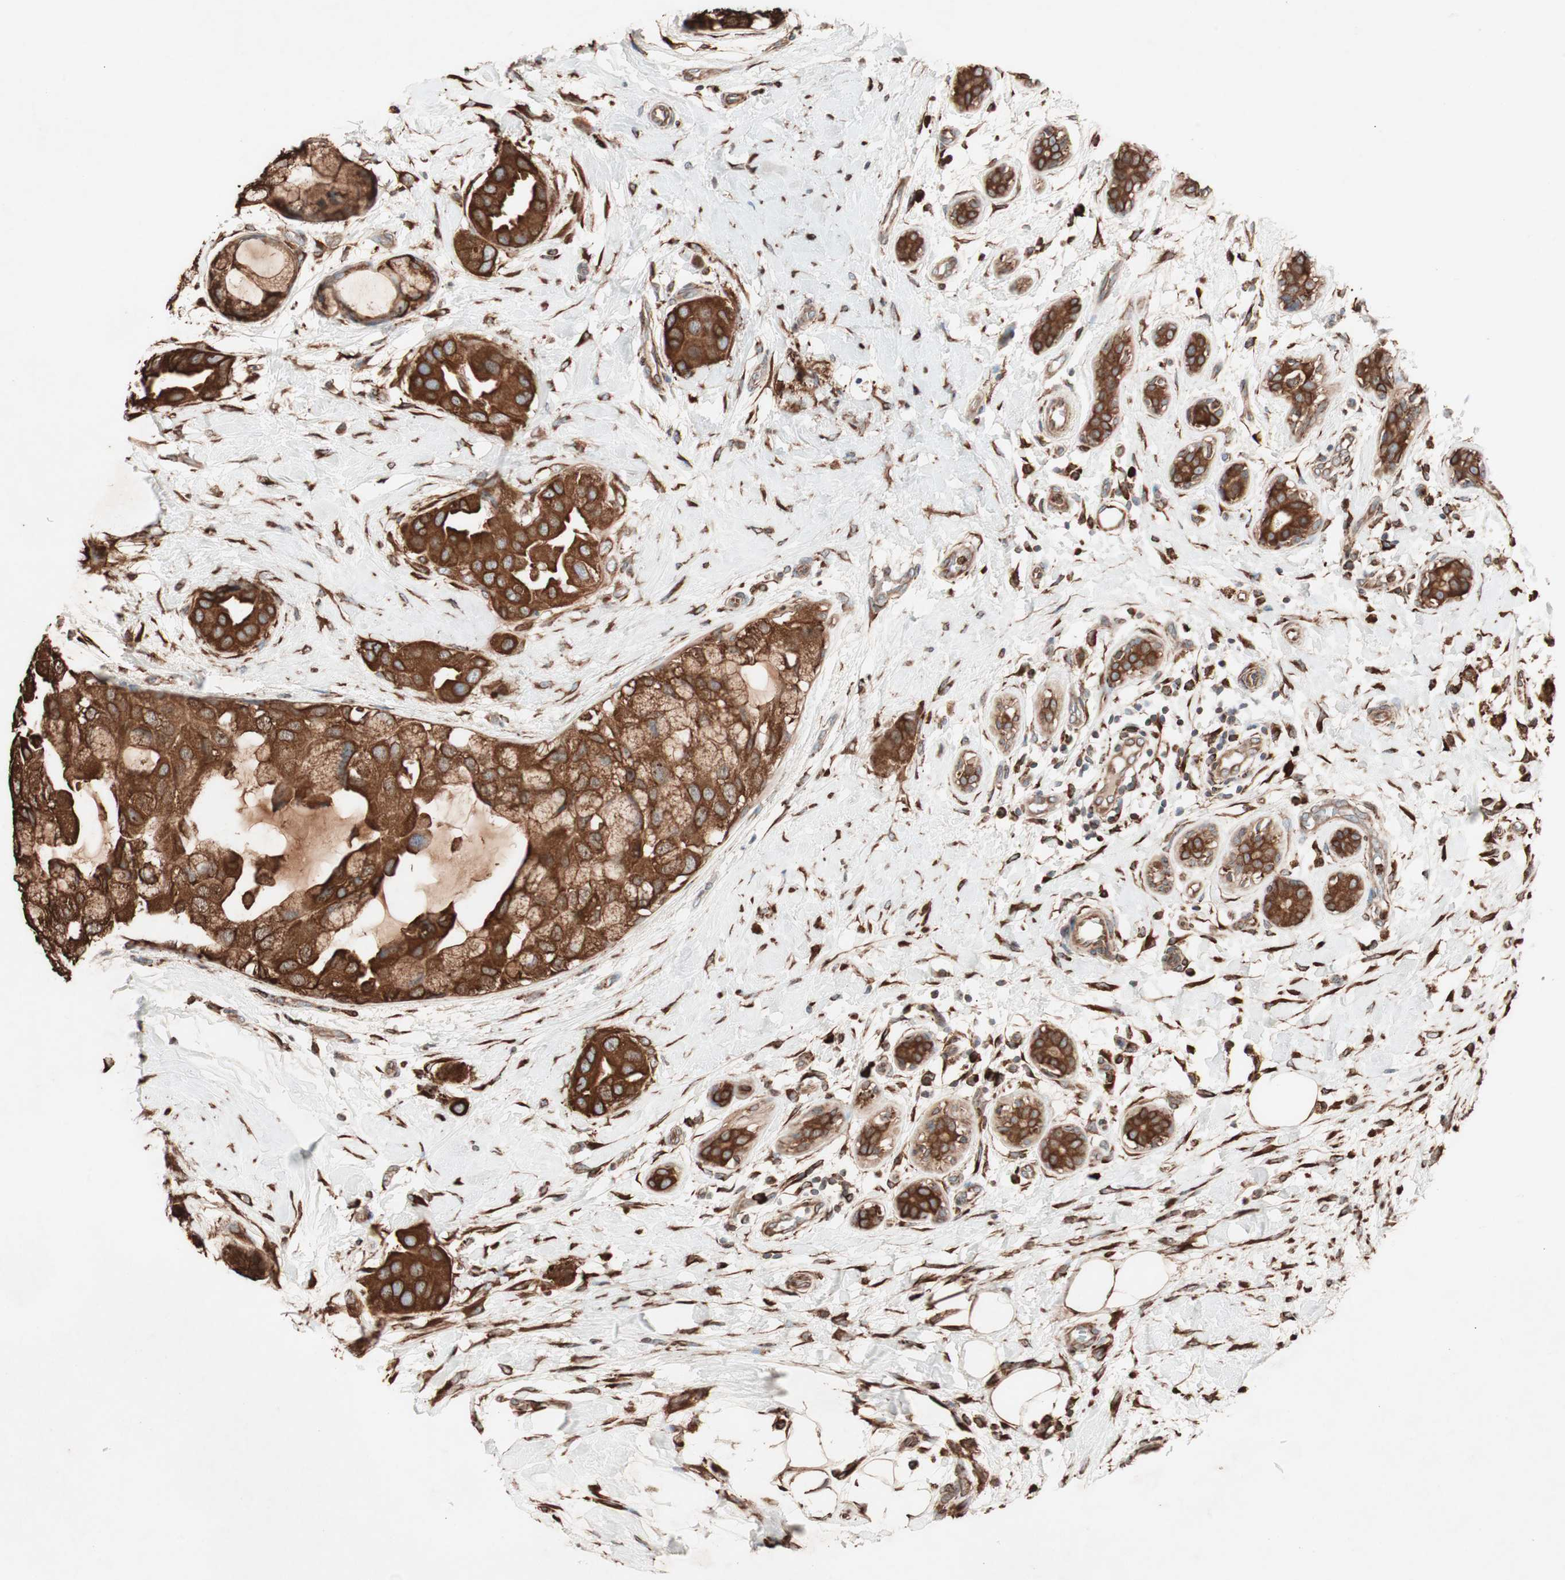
{"staining": {"intensity": "strong", "quantity": ">75%", "location": "cytoplasmic/membranous"}, "tissue": "breast cancer", "cell_type": "Tumor cells", "image_type": "cancer", "snomed": [{"axis": "morphology", "description": "Duct carcinoma"}, {"axis": "topography", "description": "Breast"}], "caption": "High-magnification brightfield microscopy of breast cancer stained with DAB (3,3'-diaminobenzidine) (brown) and counterstained with hematoxylin (blue). tumor cells exhibit strong cytoplasmic/membranous staining is present in about>75% of cells. The staining is performed using DAB (3,3'-diaminobenzidine) brown chromogen to label protein expression. The nuclei are counter-stained blue using hematoxylin.", "gene": "VEGFA", "patient": {"sex": "female", "age": 40}}